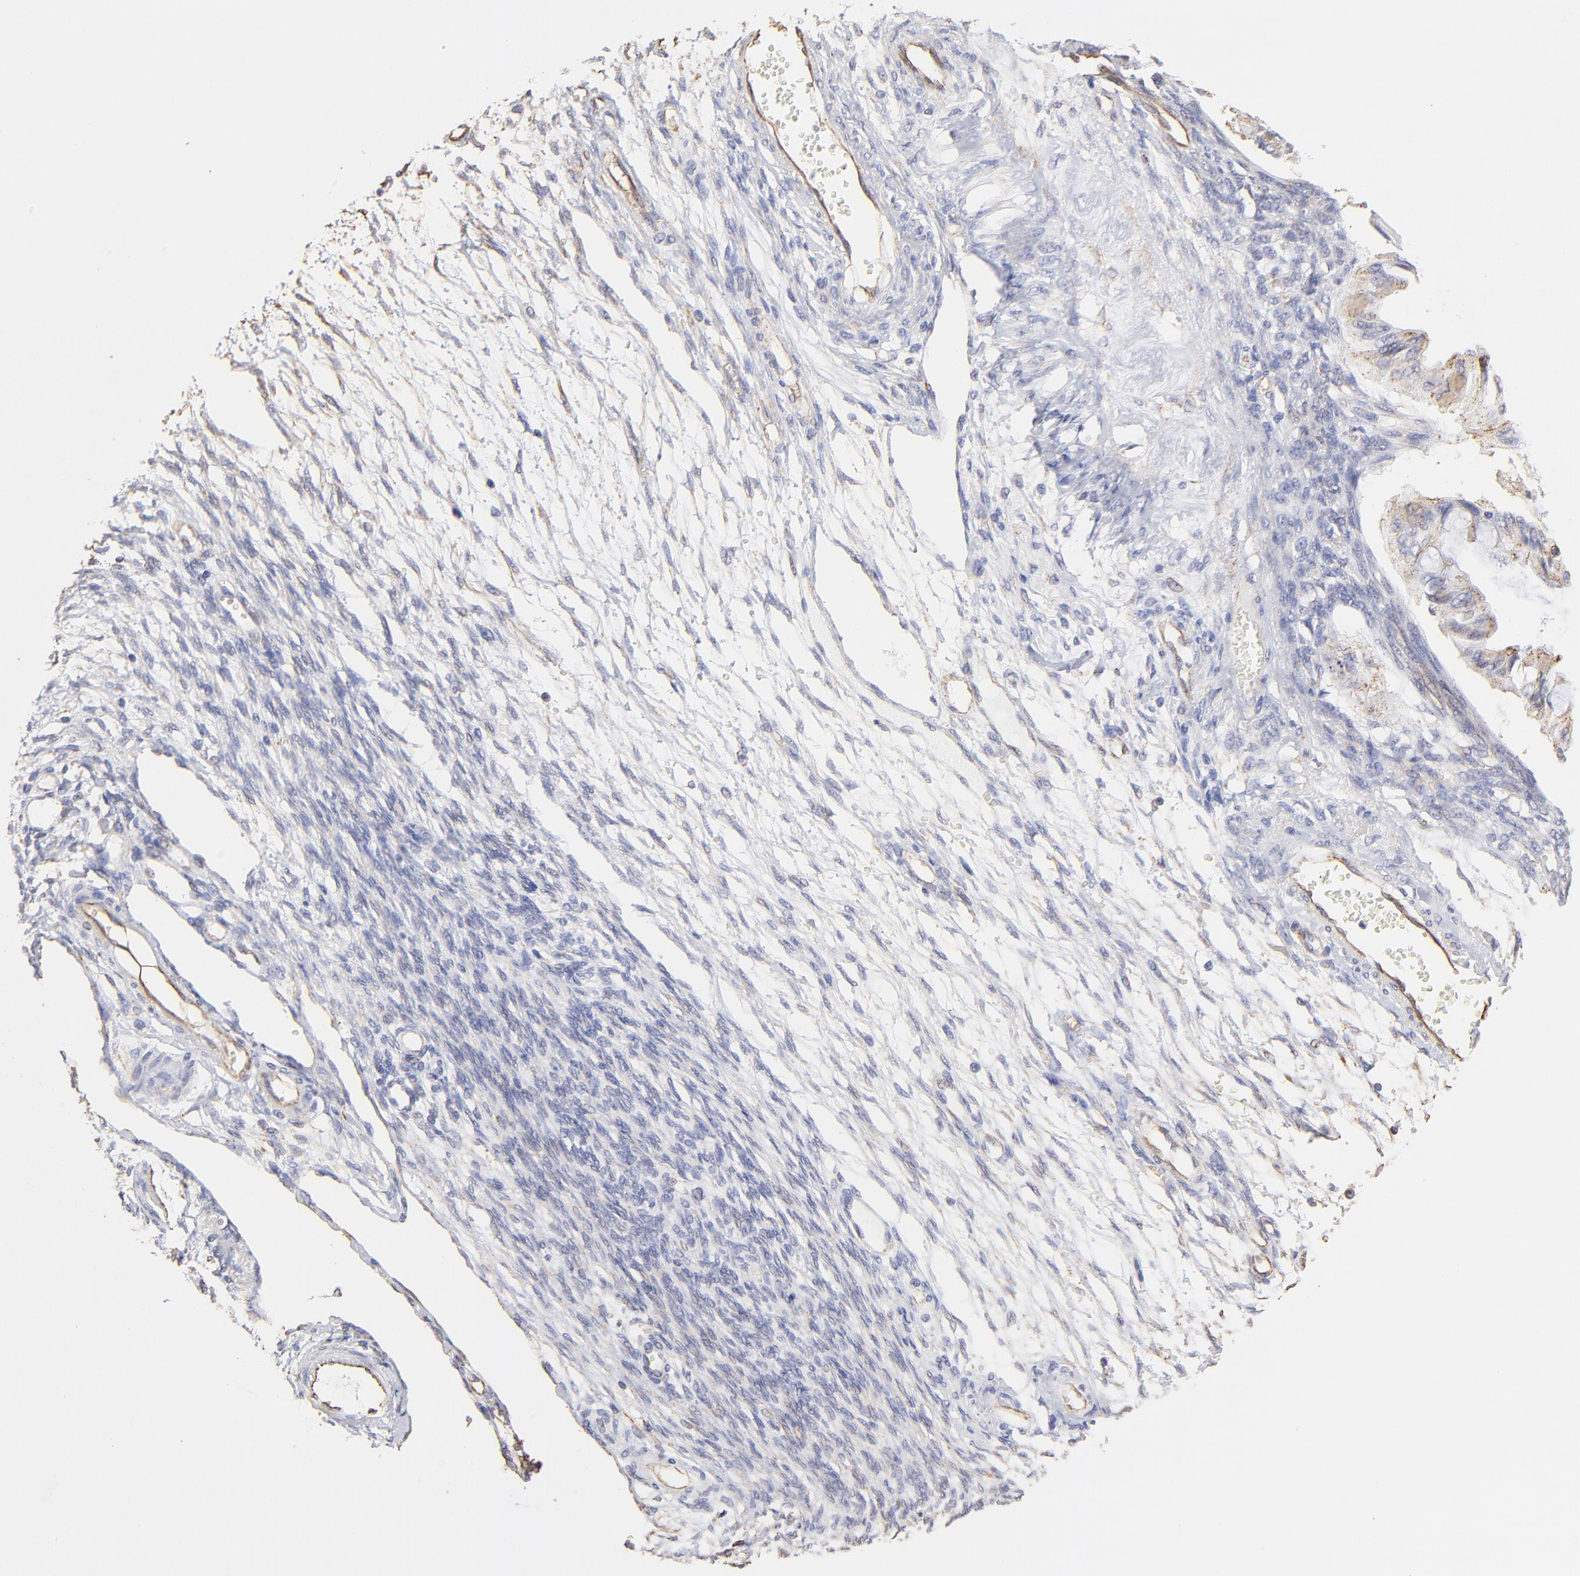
{"staining": {"intensity": "moderate", "quantity": ">75%", "location": "cytoplasmic/membranous"}, "tissue": "ovarian cancer", "cell_type": "Tumor cells", "image_type": "cancer", "snomed": [{"axis": "morphology", "description": "Cystadenocarcinoma, mucinous, NOS"}, {"axis": "topography", "description": "Ovary"}], "caption": "Protein analysis of mucinous cystadenocarcinoma (ovarian) tissue displays moderate cytoplasmic/membranous positivity in about >75% of tumor cells.", "gene": "COX8C", "patient": {"sex": "female", "age": 57}}